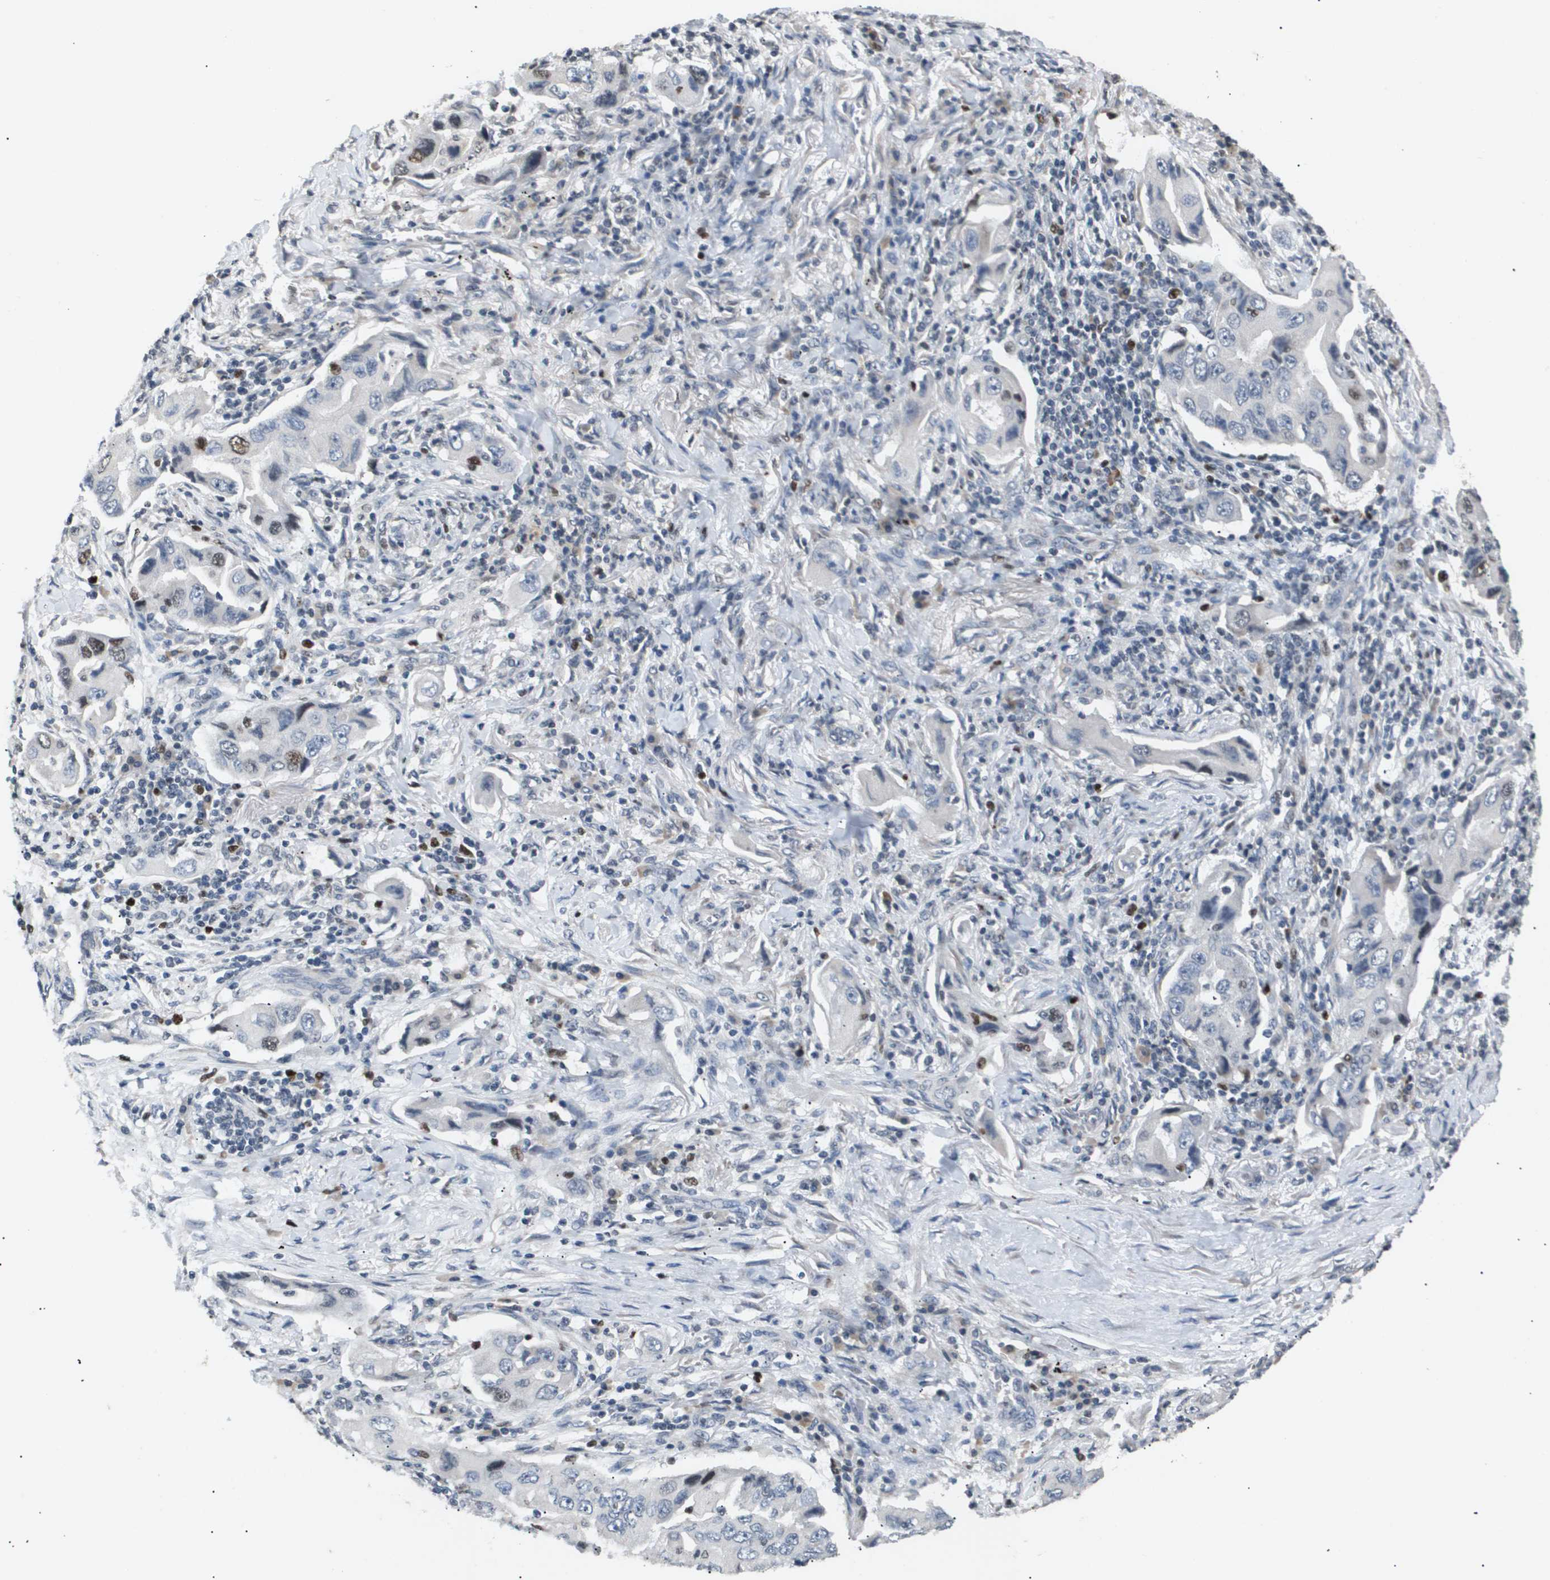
{"staining": {"intensity": "moderate", "quantity": "<25%", "location": "nuclear"}, "tissue": "lung cancer", "cell_type": "Tumor cells", "image_type": "cancer", "snomed": [{"axis": "morphology", "description": "Adenocarcinoma, NOS"}, {"axis": "topography", "description": "Lung"}], "caption": "Tumor cells display low levels of moderate nuclear staining in approximately <25% of cells in lung cancer. The staining was performed using DAB (3,3'-diaminobenzidine) to visualize the protein expression in brown, while the nuclei were stained in blue with hematoxylin (Magnification: 20x).", "gene": "ANAPC2", "patient": {"sex": "female", "age": 65}}